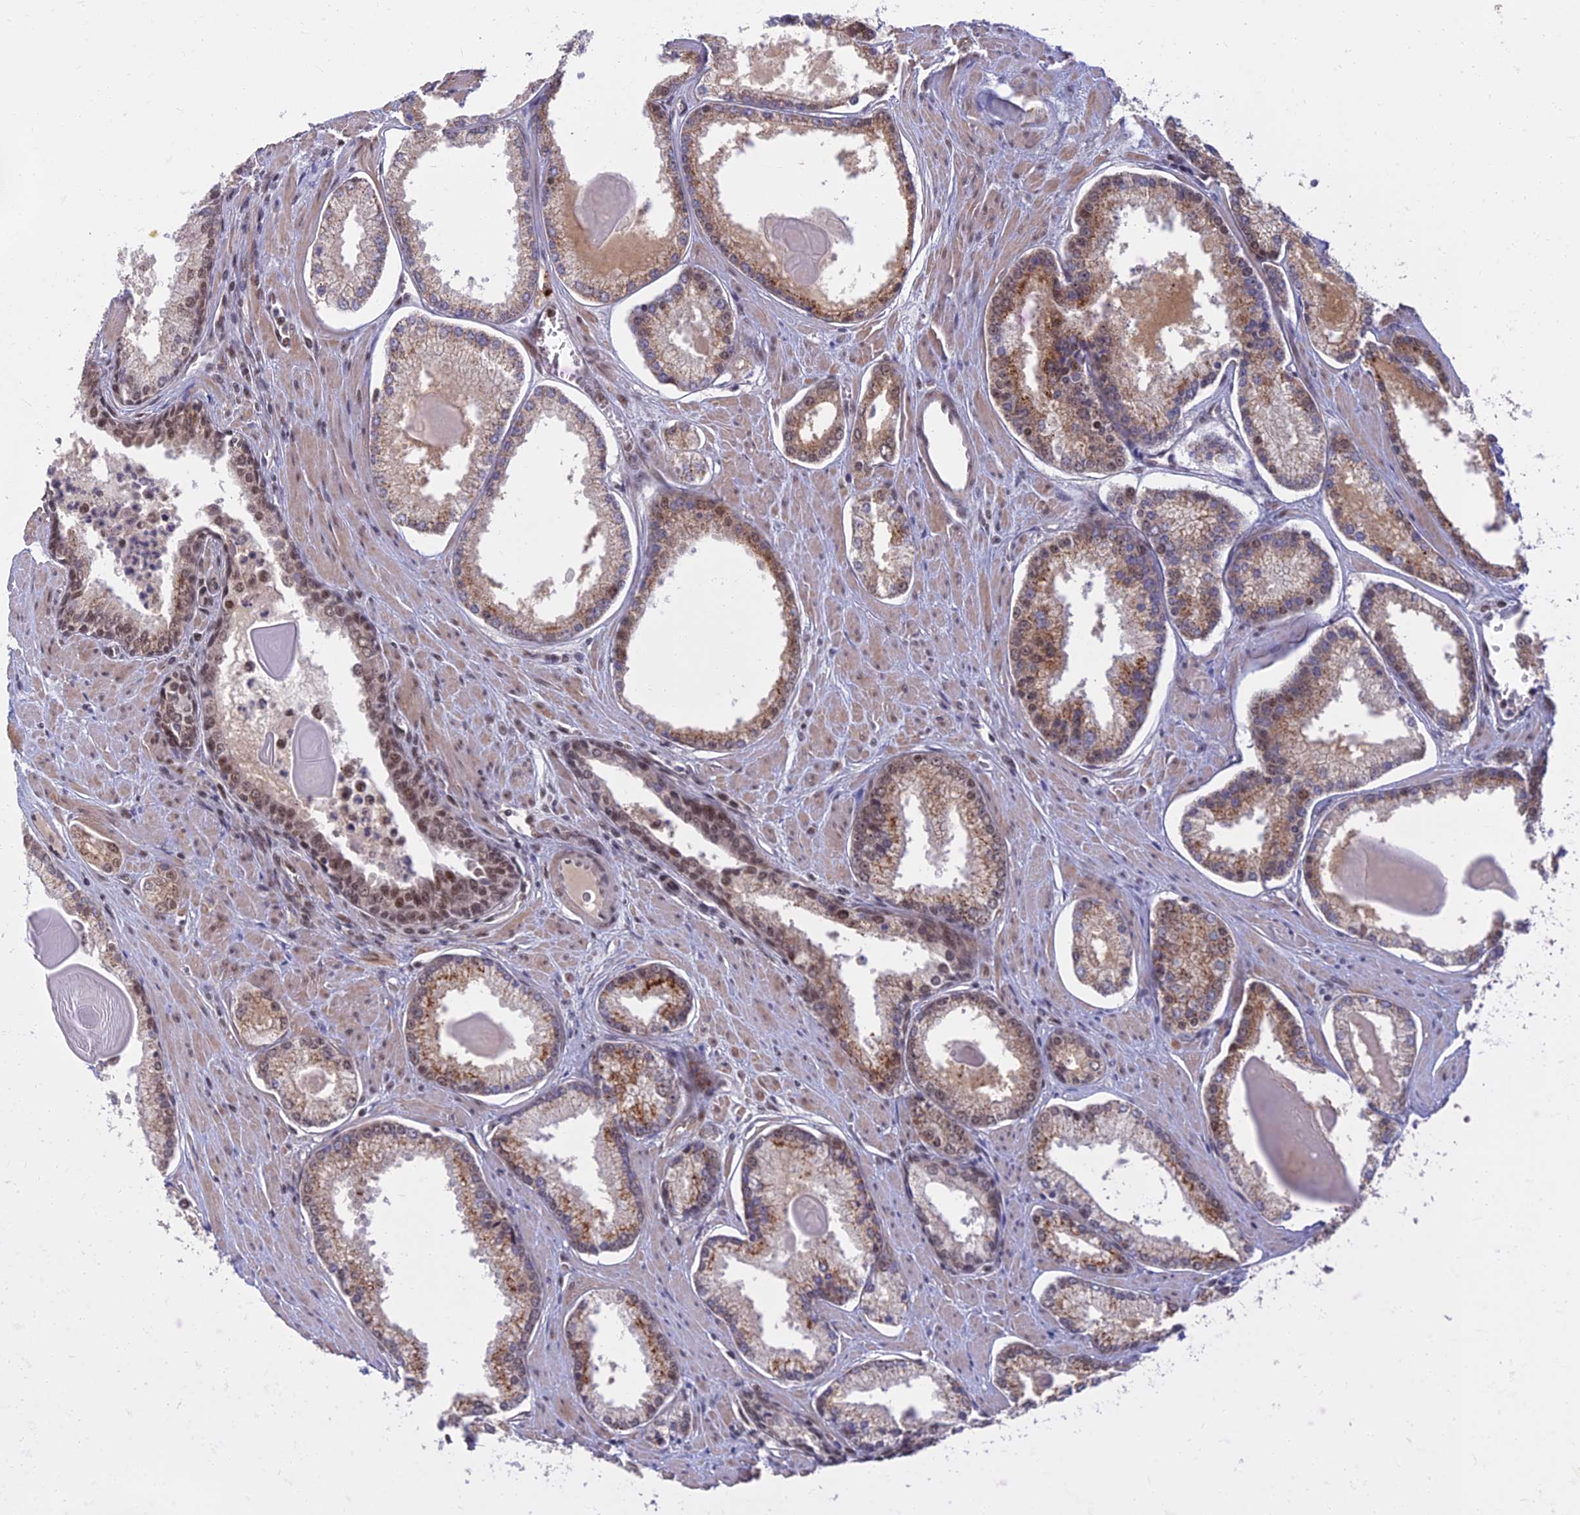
{"staining": {"intensity": "moderate", "quantity": ">75%", "location": "cytoplasmic/membranous"}, "tissue": "prostate cancer", "cell_type": "Tumor cells", "image_type": "cancer", "snomed": [{"axis": "morphology", "description": "Adenocarcinoma, Low grade"}, {"axis": "topography", "description": "Prostate"}], "caption": "An IHC photomicrograph of tumor tissue is shown. Protein staining in brown shows moderate cytoplasmic/membranous positivity in low-grade adenocarcinoma (prostate) within tumor cells. The protein of interest is shown in brown color, while the nuclei are stained blue.", "gene": "TCEA2", "patient": {"sex": "male", "age": 54}}